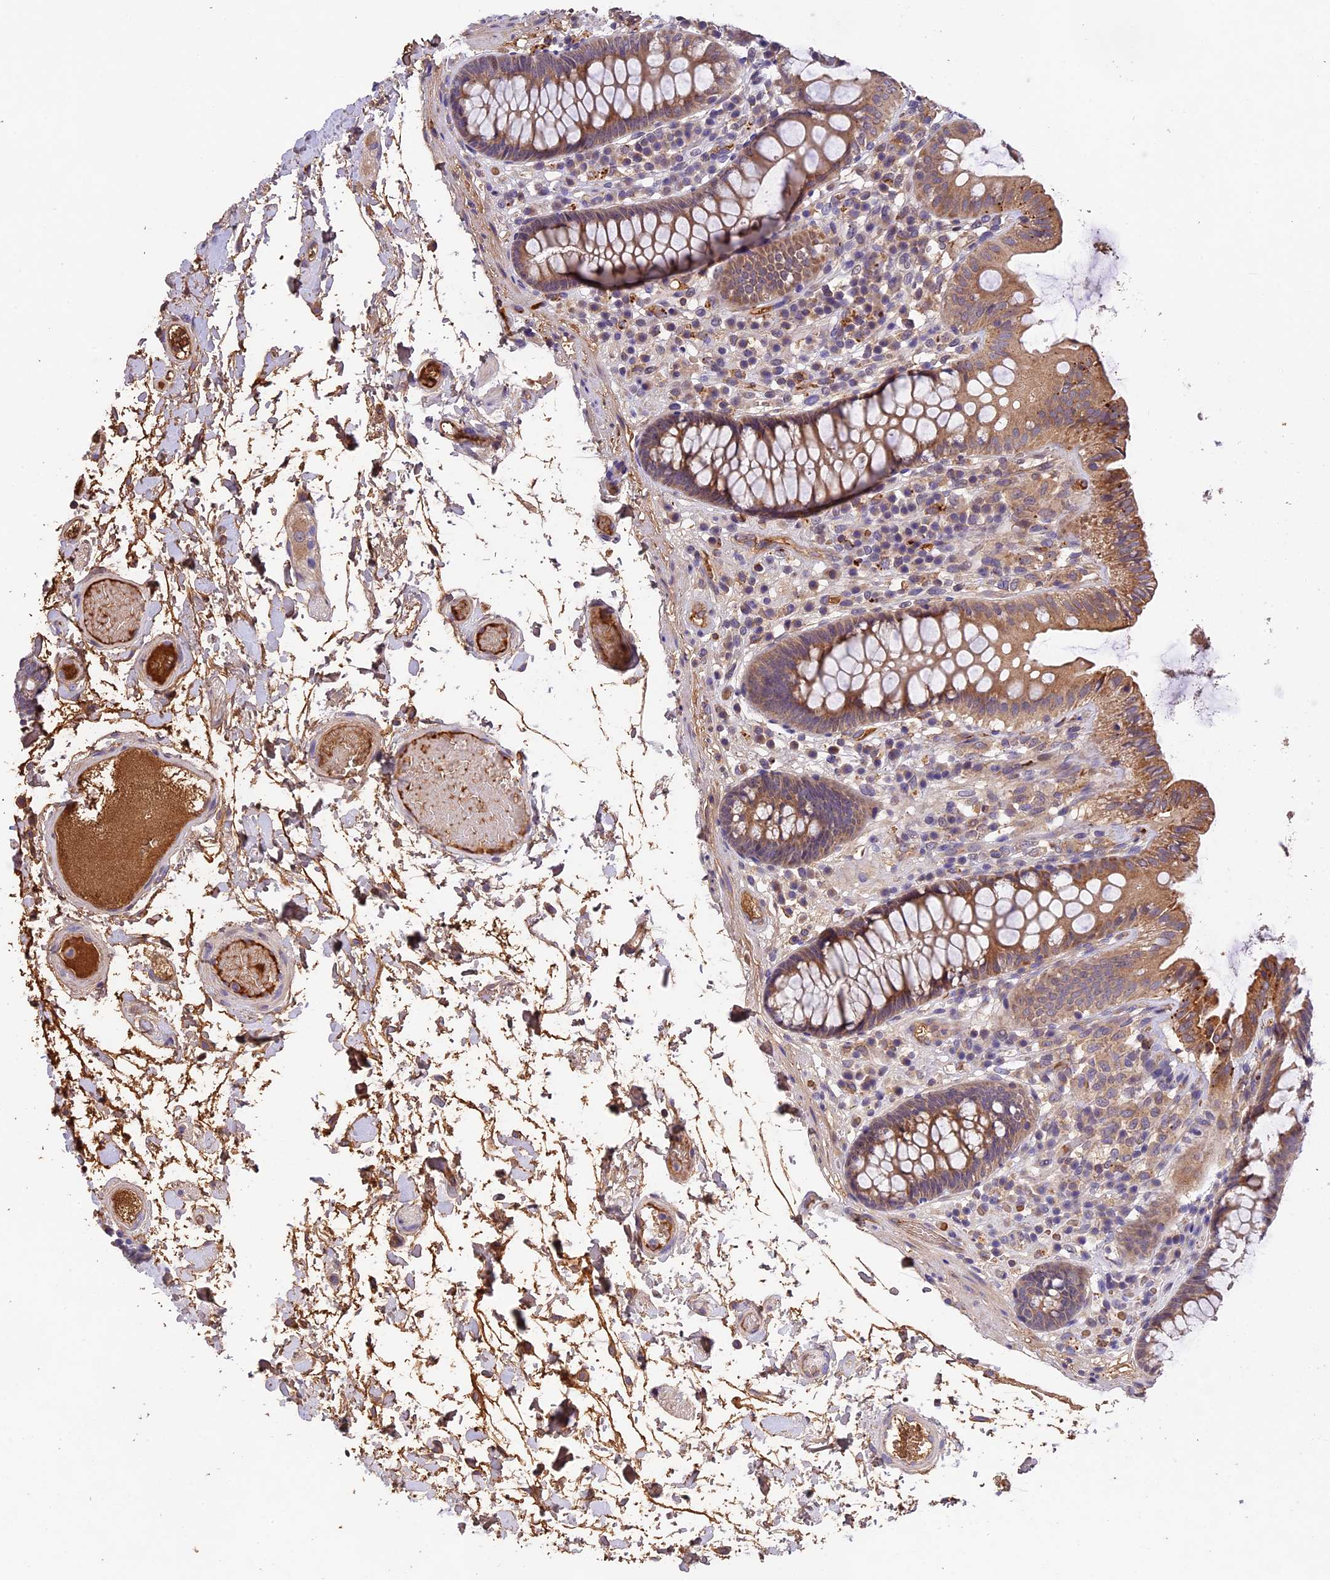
{"staining": {"intensity": "strong", "quantity": ">75%", "location": "cytoplasmic/membranous"}, "tissue": "colon", "cell_type": "Endothelial cells", "image_type": "normal", "snomed": [{"axis": "morphology", "description": "Normal tissue, NOS"}, {"axis": "topography", "description": "Colon"}], "caption": "The micrograph displays staining of benign colon, revealing strong cytoplasmic/membranous protein positivity (brown color) within endothelial cells. The protein is stained brown, and the nuclei are stained in blue (DAB IHC with brightfield microscopy, high magnification).", "gene": "PHAF1", "patient": {"sex": "male", "age": 84}}